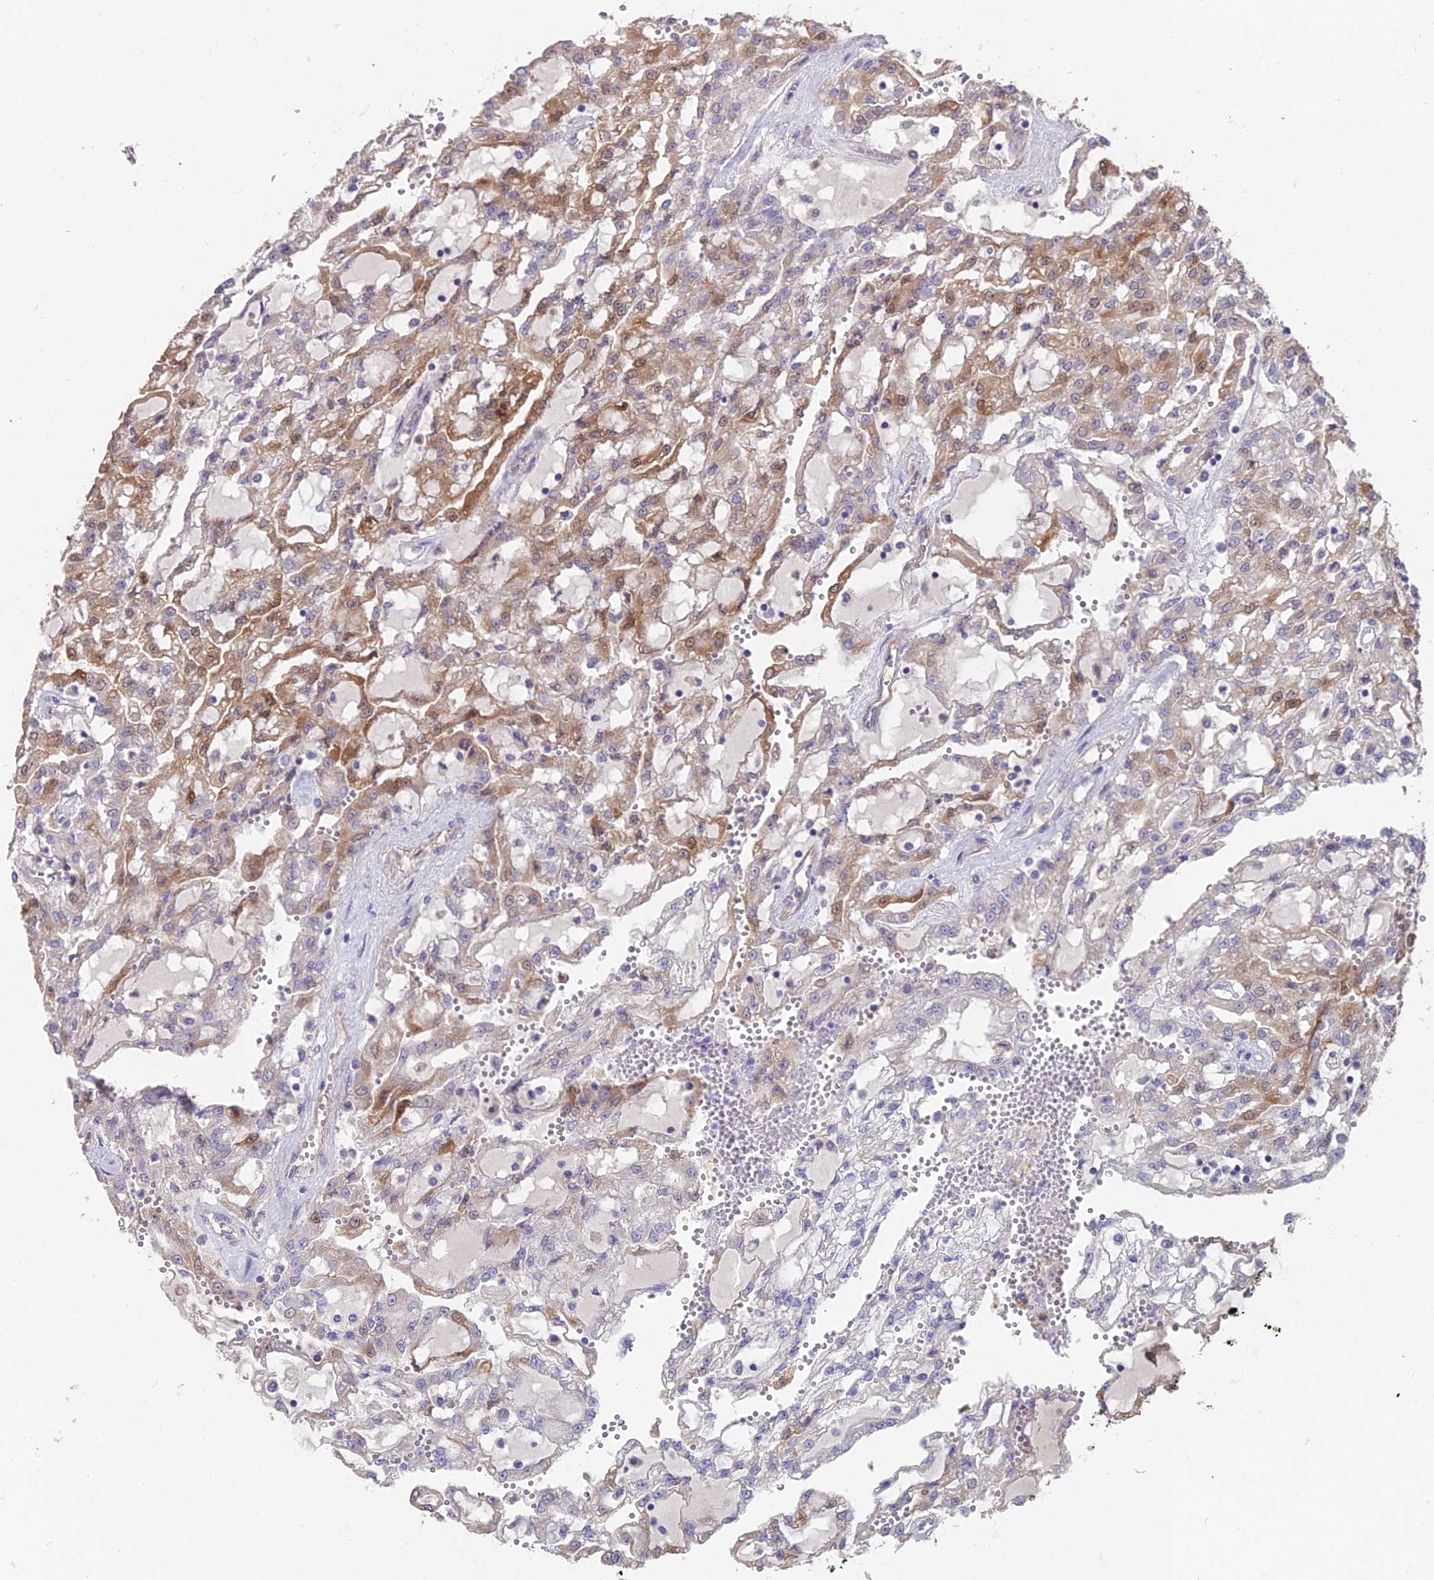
{"staining": {"intensity": "moderate", "quantity": "25%-75%", "location": "cytoplasmic/membranous"}, "tissue": "renal cancer", "cell_type": "Tumor cells", "image_type": "cancer", "snomed": [{"axis": "morphology", "description": "Adenocarcinoma, NOS"}, {"axis": "topography", "description": "Kidney"}], "caption": "Protein staining displays moderate cytoplasmic/membranous staining in about 25%-75% of tumor cells in renal adenocarcinoma.", "gene": "FAM168B", "patient": {"sex": "male", "age": 63}}